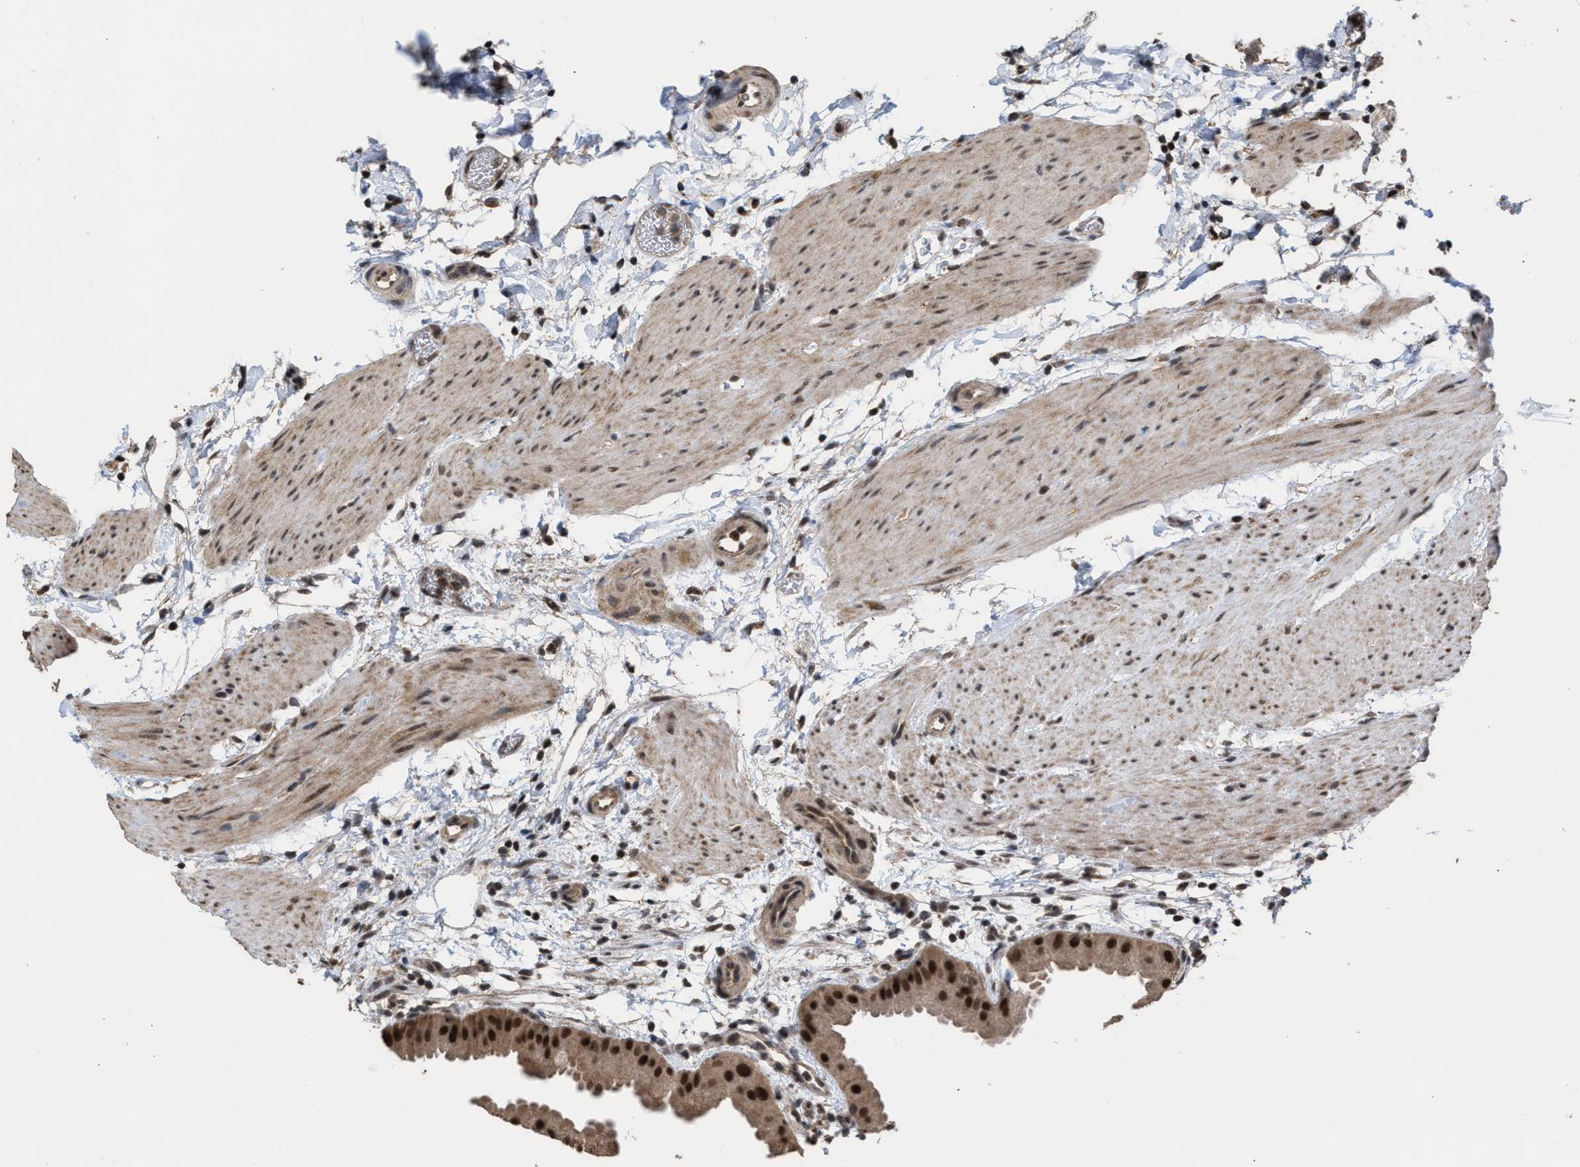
{"staining": {"intensity": "strong", "quantity": ">75%", "location": "cytoplasmic/membranous,nuclear"}, "tissue": "gallbladder", "cell_type": "Glandular cells", "image_type": "normal", "snomed": [{"axis": "morphology", "description": "Normal tissue, NOS"}, {"axis": "topography", "description": "Gallbladder"}], "caption": "A brown stain shows strong cytoplasmic/membranous,nuclear positivity of a protein in glandular cells of normal human gallbladder.", "gene": "C9orf78", "patient": {"sex": "female", "age": 64}}